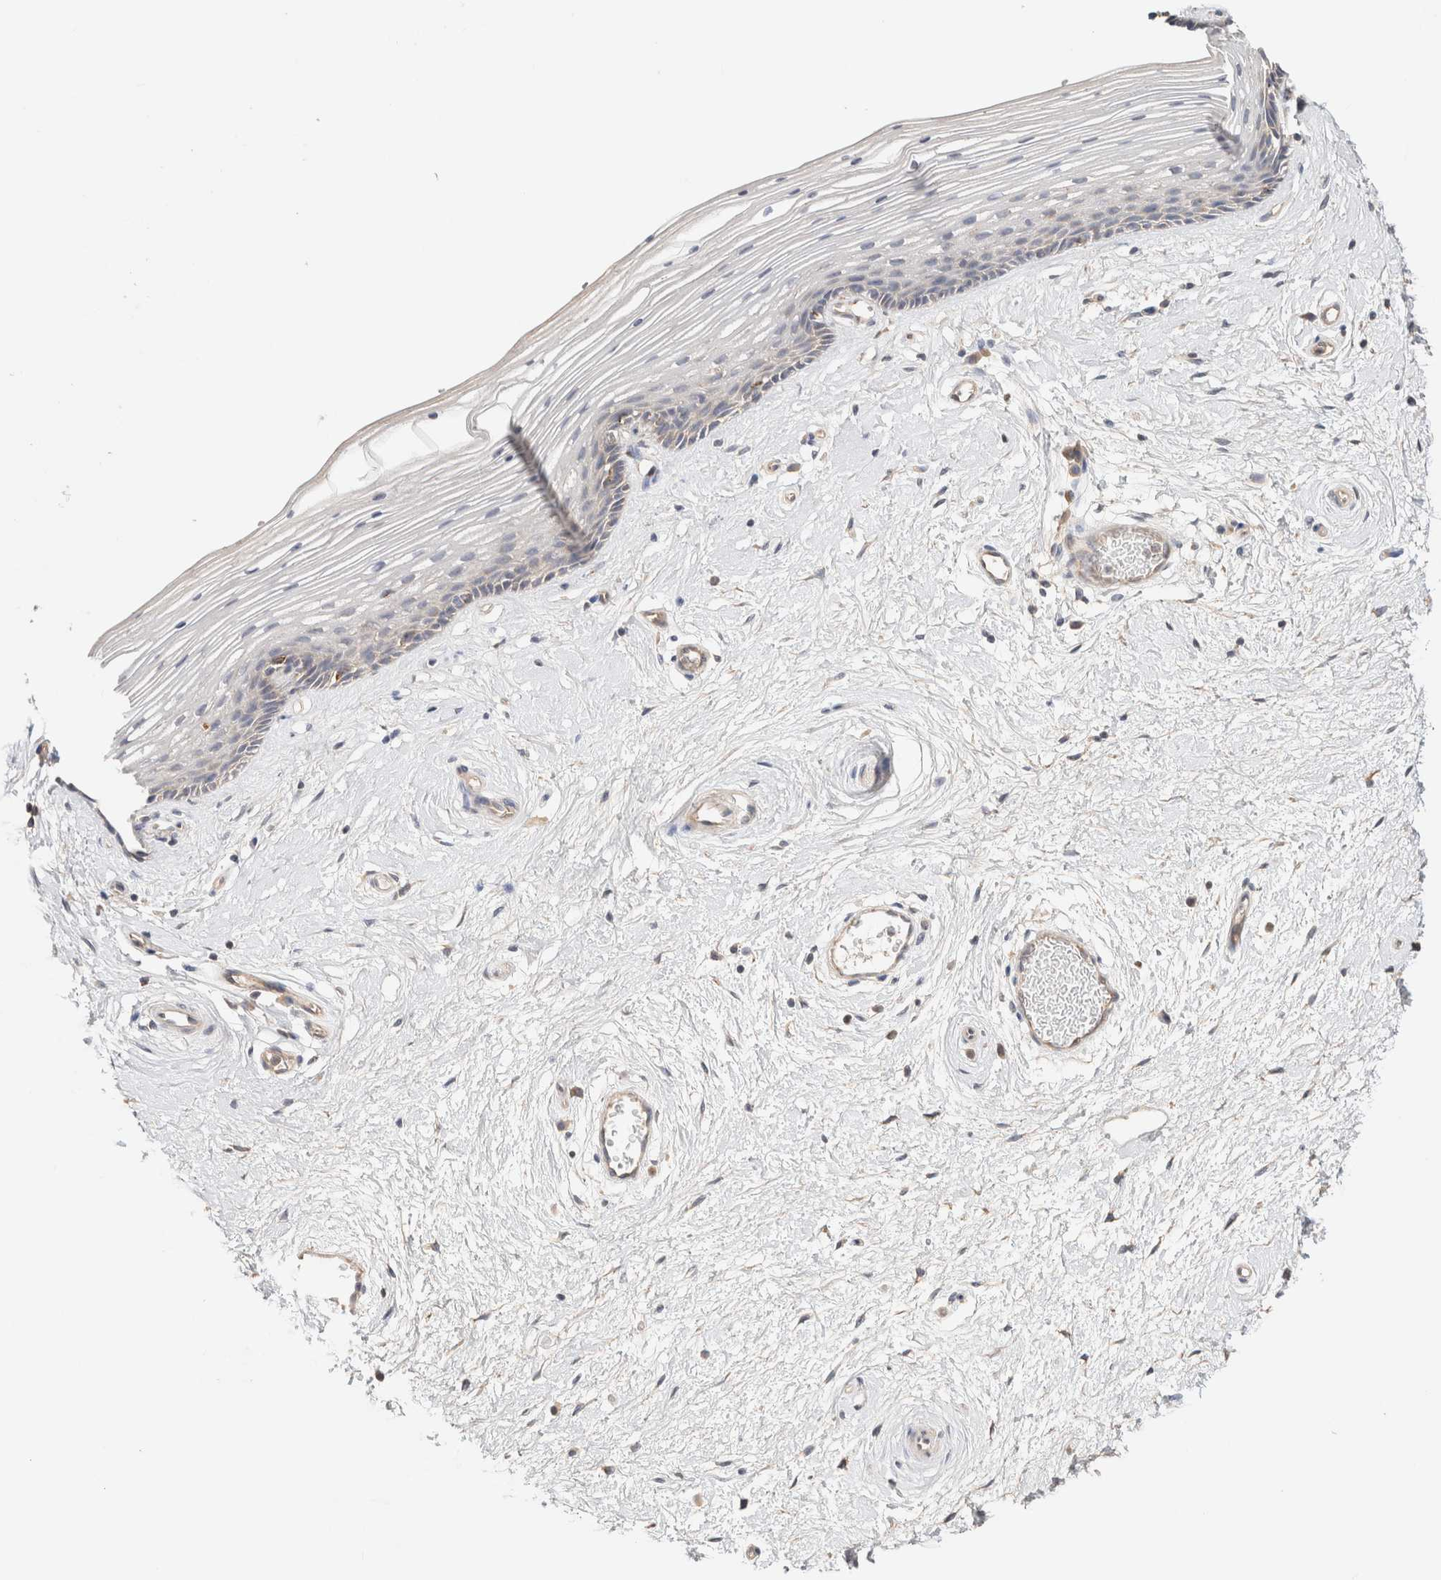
{"staining": {"intensity": "weak", "quantity": "<25%", "location": "cytoplasmic/membranous"}, "tissue": "vagina", "cell_type": "Squamous epithelial cells", "image_type": "normal", "snomed": [{"axis": "morphology", "description": "Normal tissue, NOS"}, {"axis": "topography", "description": "Vagina"}], "caption": "A photomicrograph of vagina stained for a protein displays no brown staining in squamous epithelial cells. (Brightfield microscopy of DAB IHC at high magnification).", "gene": "B3GNTL1", "patient": {"sex": "female", "age": 46}}